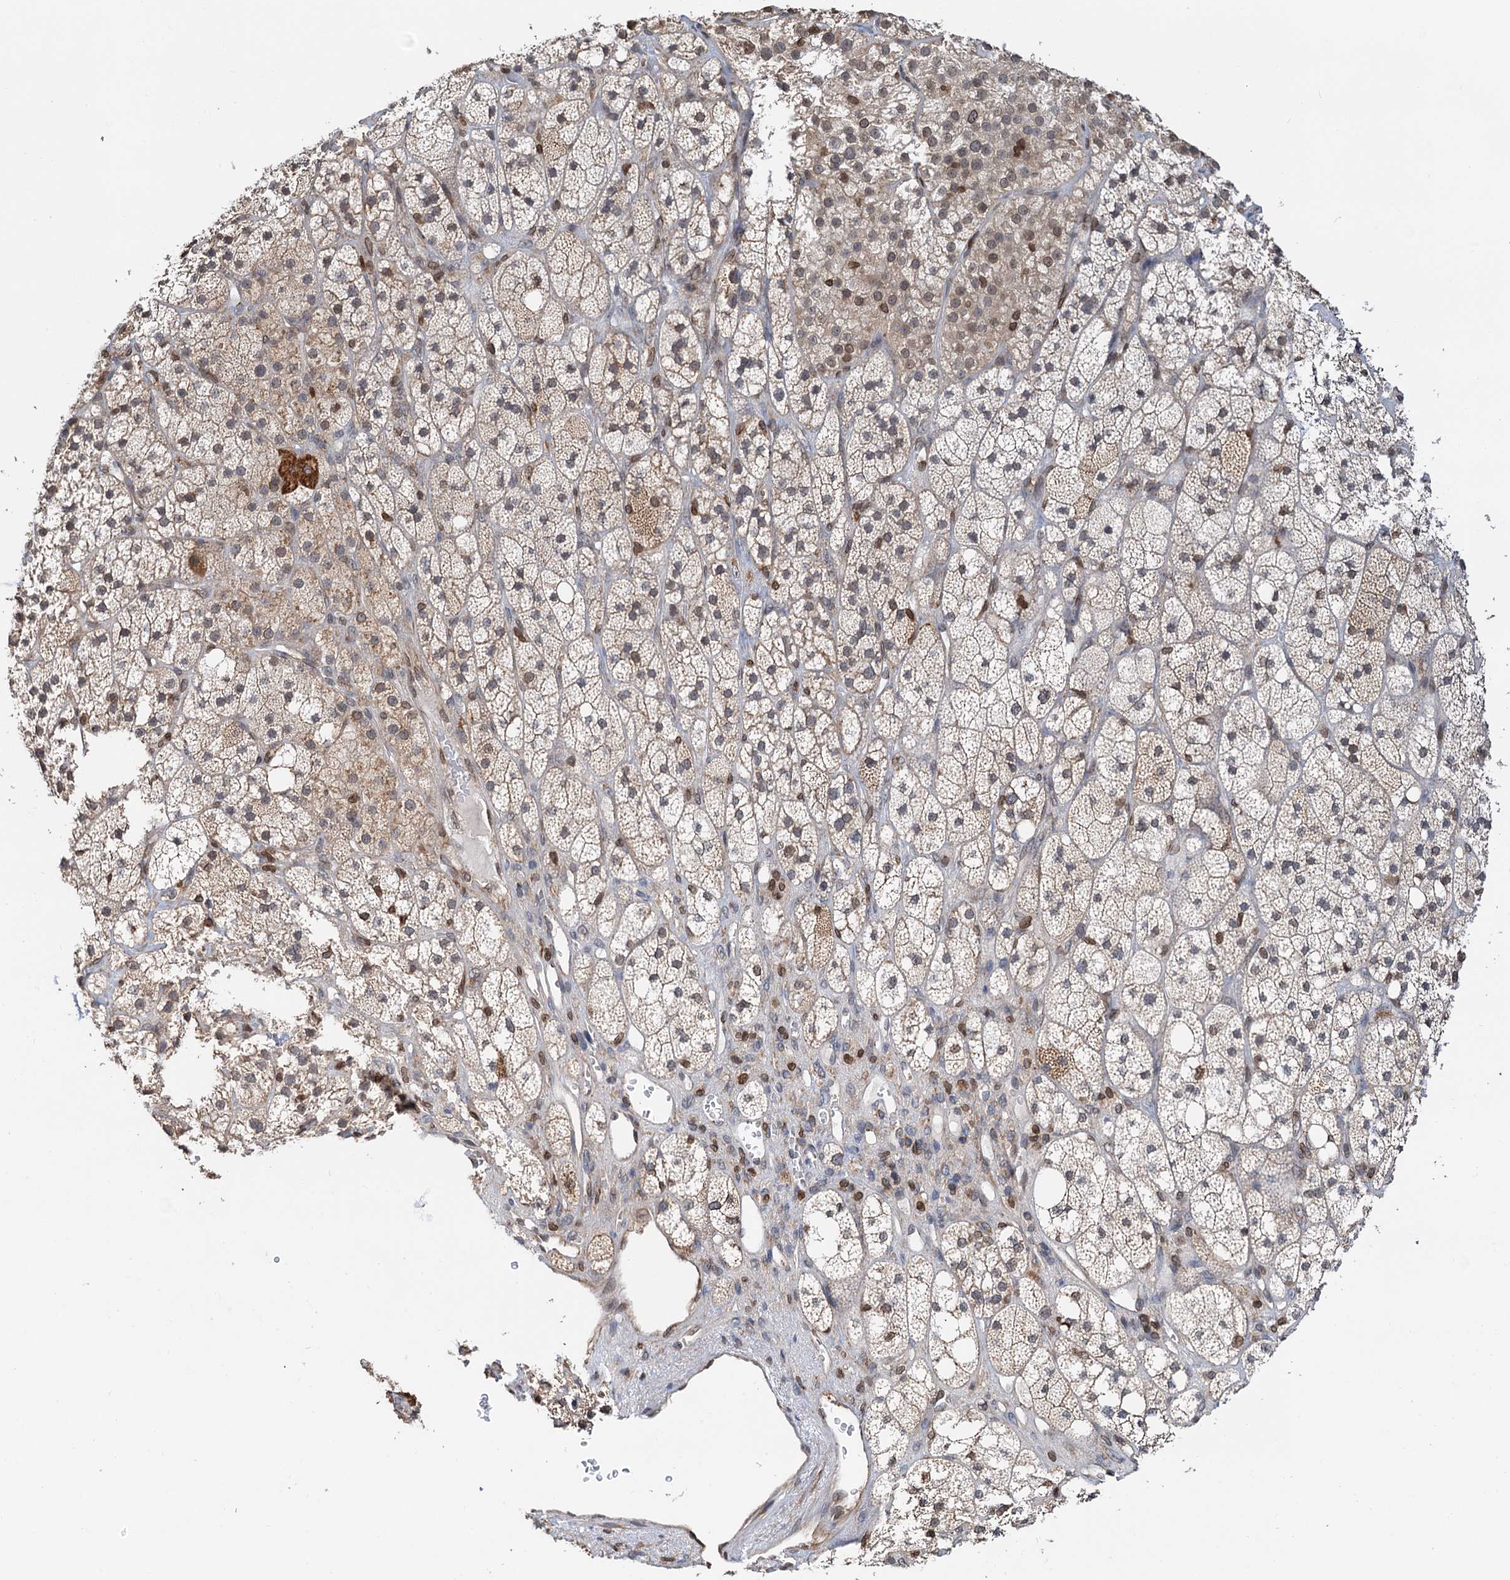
{"staining": {"intensity": "moderate", "quantity": "25%-75%", "location": "cytoplasmic/membranous,nuclear"}, "tissue": "adrenal gland", "cell_type": "Glandular cells", "image_type": "normal", "snomed": [{"axis": "morphology", "description": "Normal tissue, NOS"}, {"axis": "topography", "description": "Adrenal gland"}], "caption": "Protein analysis of normal adrenal gland exhibits moderate cytoplasmic/membranous,nuclear staining in approximately 25%-75% of glandular cells. Using DAB (brown) and hematoxylin (blue) stains, captured at high magnification using brightfield microscopy.", "gene": "ZC3H13", "patient": {"sex": "male", "age": 61}}